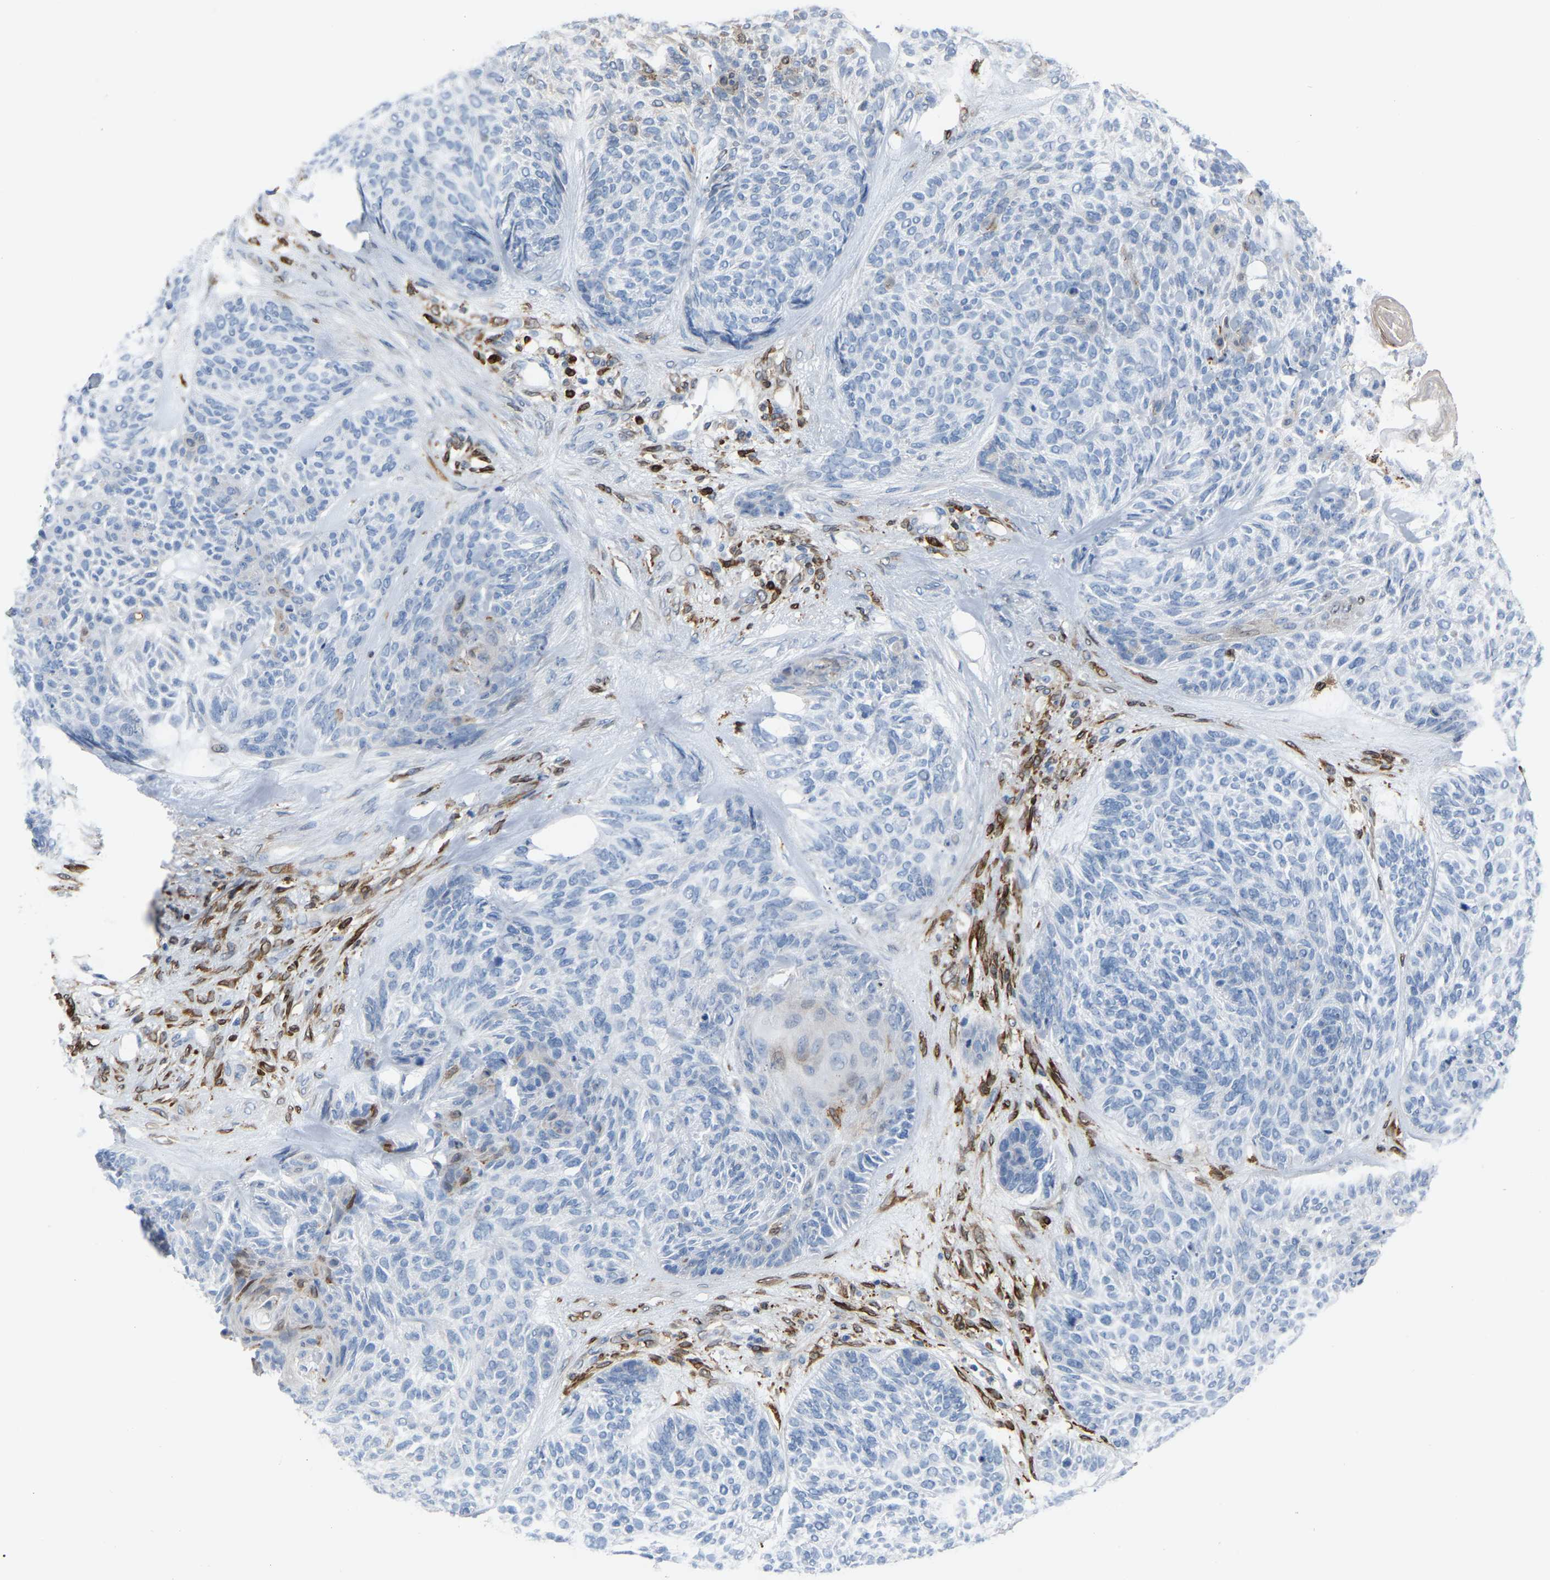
{"staining": {"intensity": "negative", "quantity": "none", "location": "none"}, "tissue": "skin cancer", "cell_type": "Tumor cells", "image_type": "cancer", "snomed": [{"axis": "morphology", "description": "Basal cell carcinoma"}, {"axis": "topography", "description": "Skin"}], "caption": "Histopathology image shows no significant protein staining in tumor cells of skin basal cell carcinoma. (DAB (3,3'-diaminobenzidine) IHC visualized using brightfield microscopy, high magnification).", "gene": "PTGS1", "patient": {"sex": "male", "age": 55}}